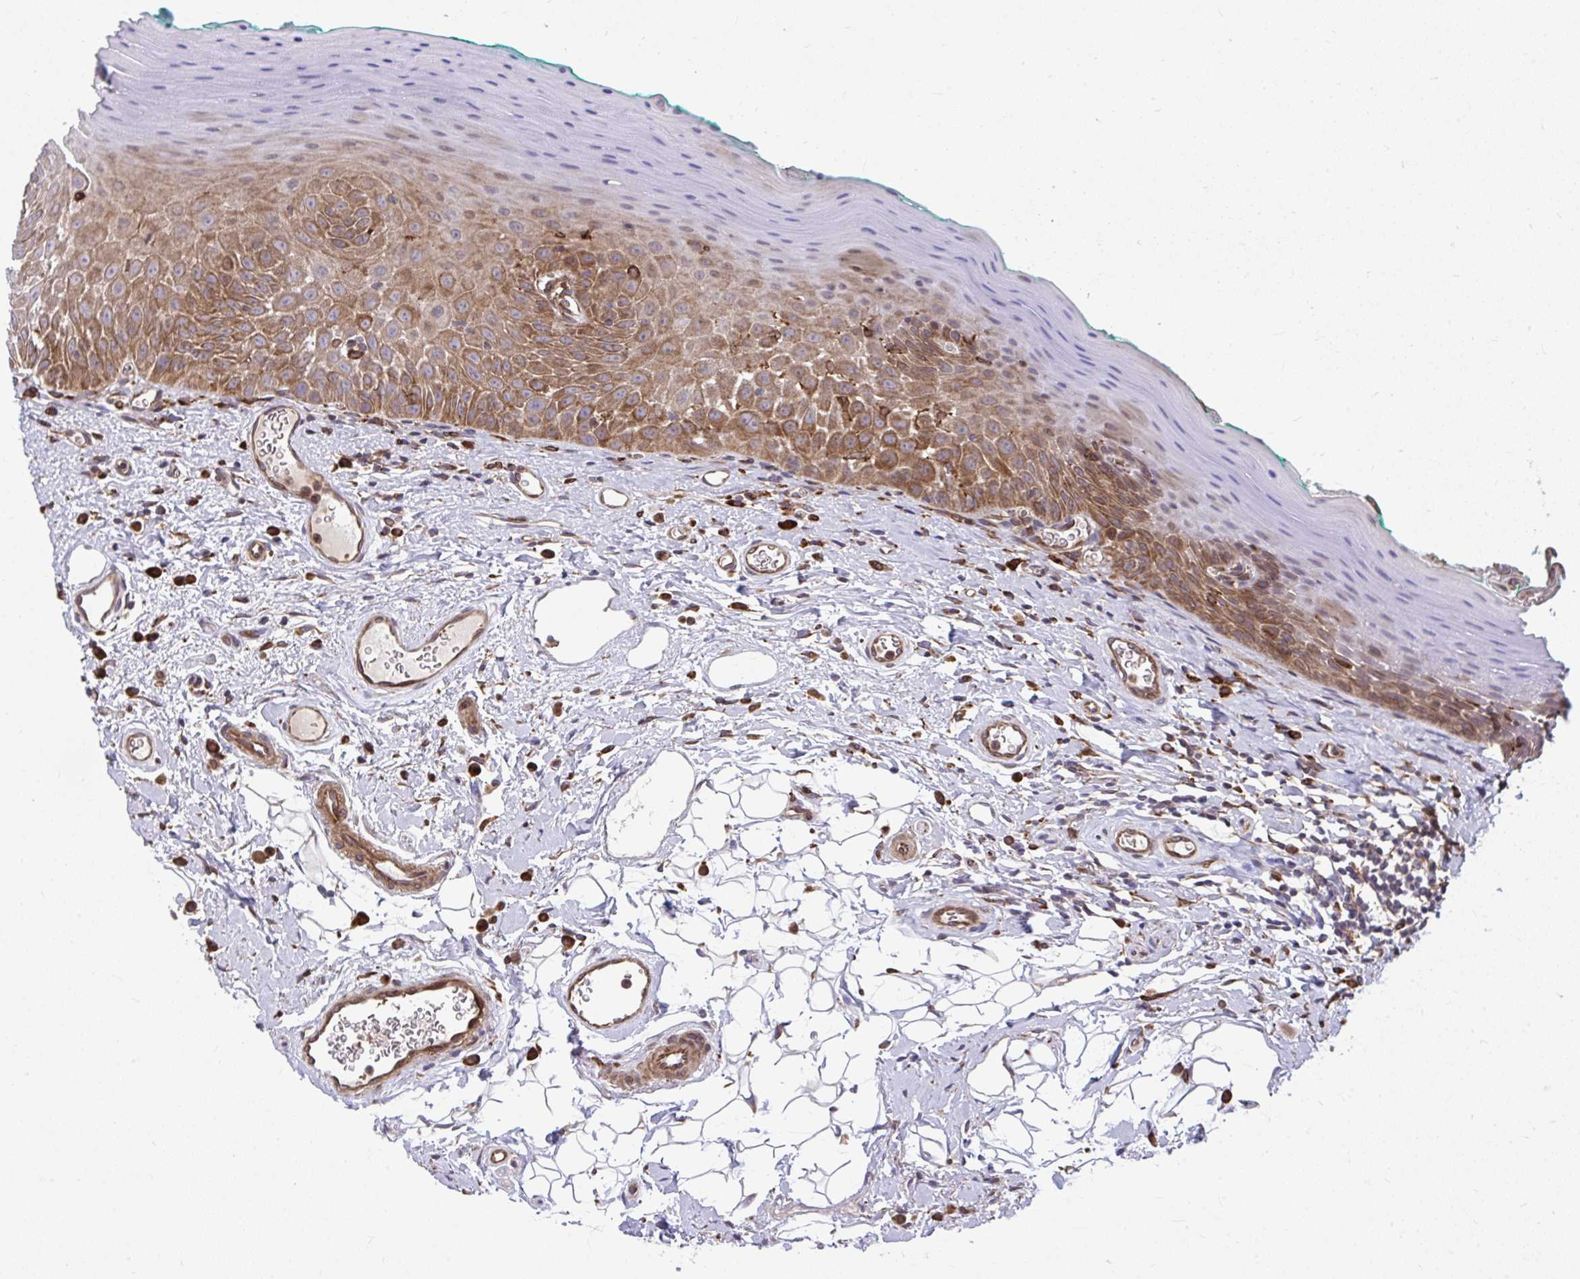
{"staining": {"intensity": "moderate", "quantity": "25%-75%", "location": "cytoplasmic/membranous"}, "tissue": "oral mucosa", "cell_type": "Squamous epithelial cells", "image_type": "normal", "snomed": [{"axis": "morphology", "description": "Normal tissue, NOS"}, {"axis": "topography", "description": "Oral tissue"}, {"axis": "topography", "description": "Tounge, NOS"}], "caption": "Oral mucosa stained with DAB (3,3'-diaminobenzidine) immunohistochemistry (IHC) exhibits medium levels of moderate cytoplasmic/membranous expression in about 25%-75% of squamous epithelial cells.", "gene": "STIM2", "patient": {"sex": "male", "age": 83}}